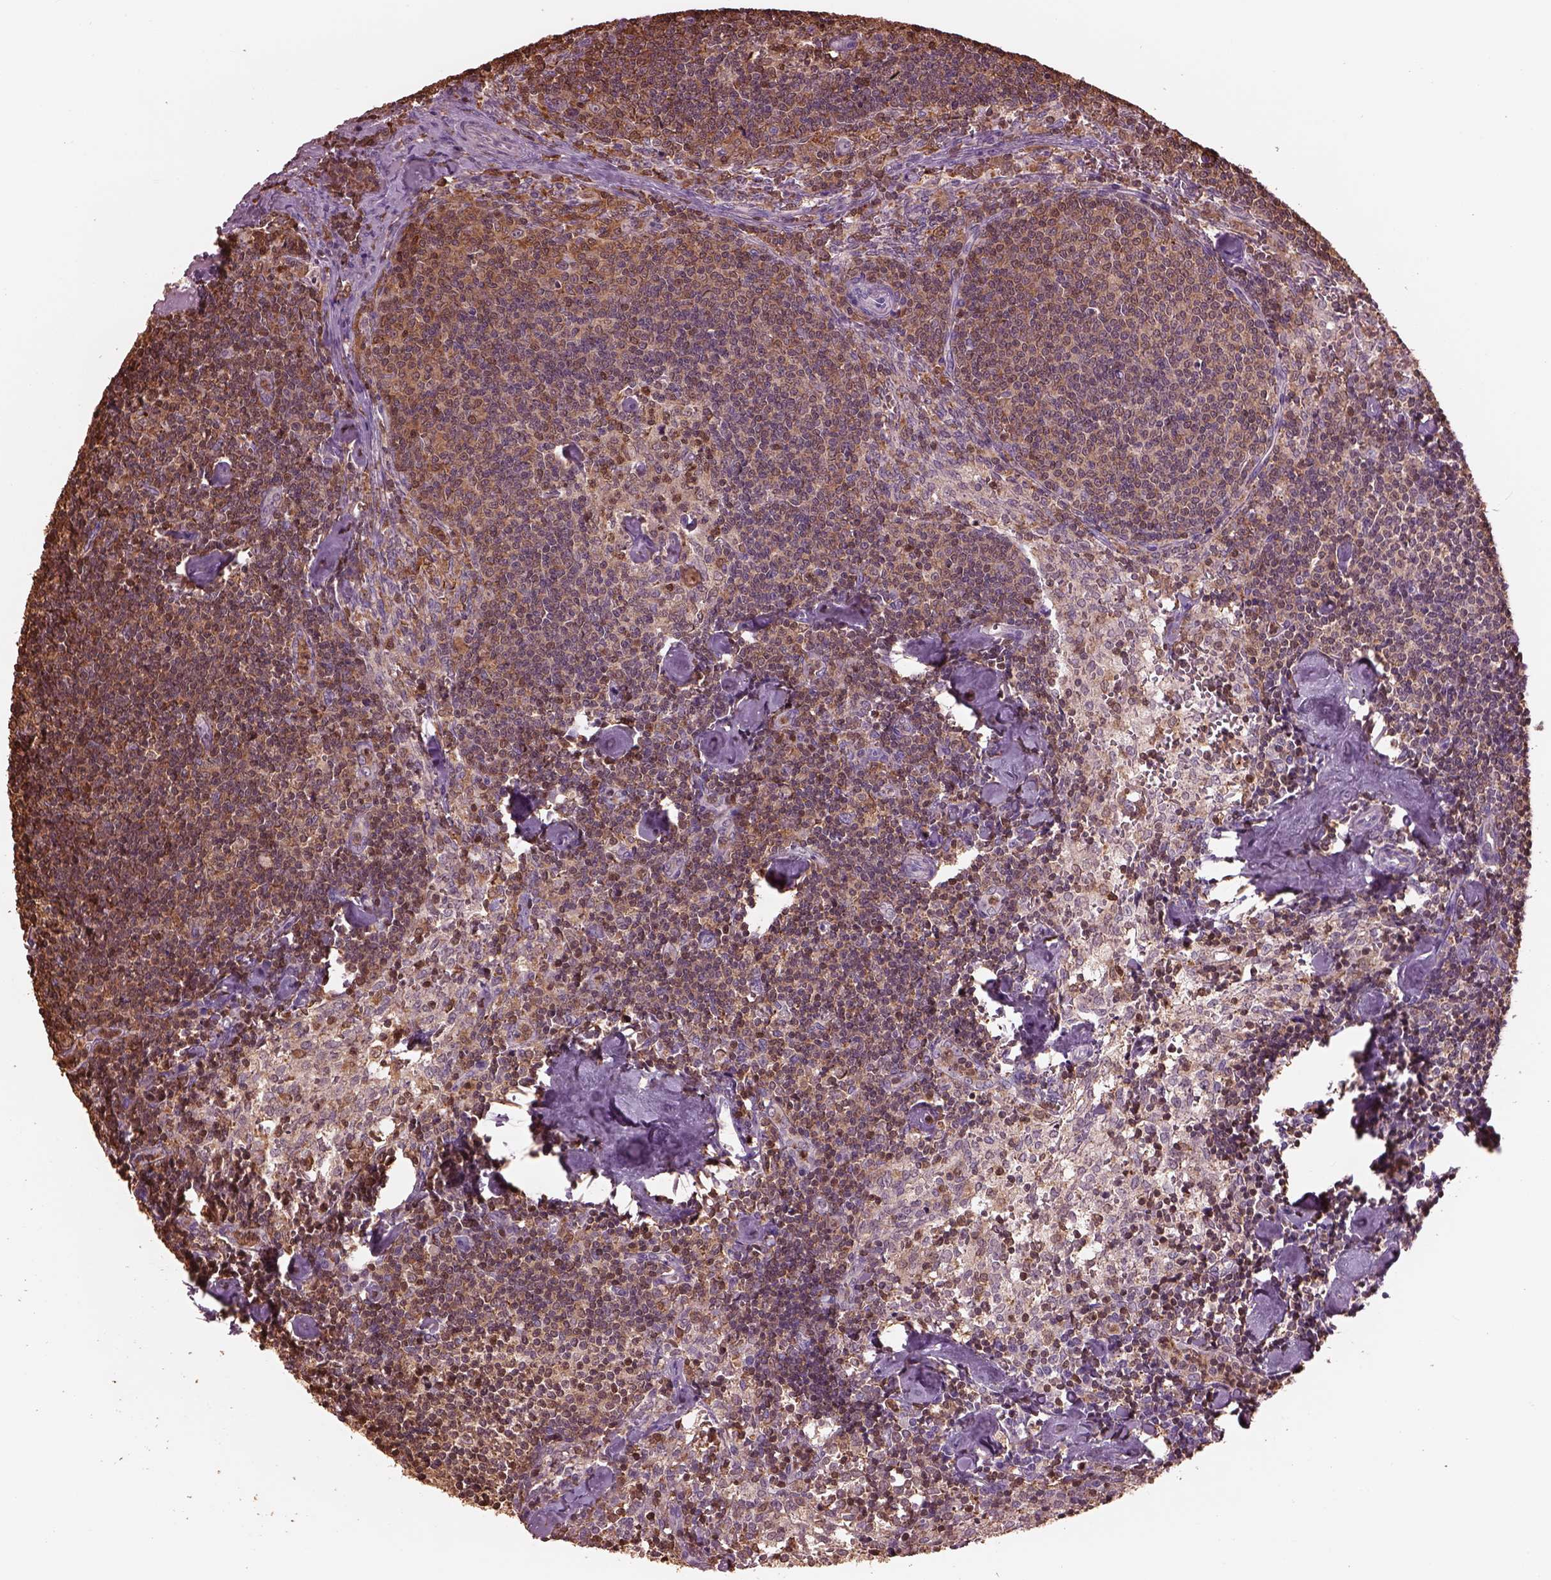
{"staining": {"intensity": "moderate", "quantity": ">75%", "location": "cytoplasmic/membranous"}, "tissue": "lymph node", "cell_type": "Germinal center cells", "image_type": "normal", "snomed": [{"axis": "morphology", "description": "Normal tissue, NOS"}, {"axis": "topography", "description": "Lymph node"}], "caption": "Lymph node stained with DAB (3,3'-diaminobenzidine) IHC displays medium levels of moderate cytoplasmic/membranous staining in about >75% of germinal center cells. The protein of interest is stained brown, and the nuclei are stained in blue (DAB (3,3'-diaminobenzidine) IHC with brightfield microscopy, high magnification).", "gene": "IL31RA", "patient": {"sex": "female", "age": 50}}